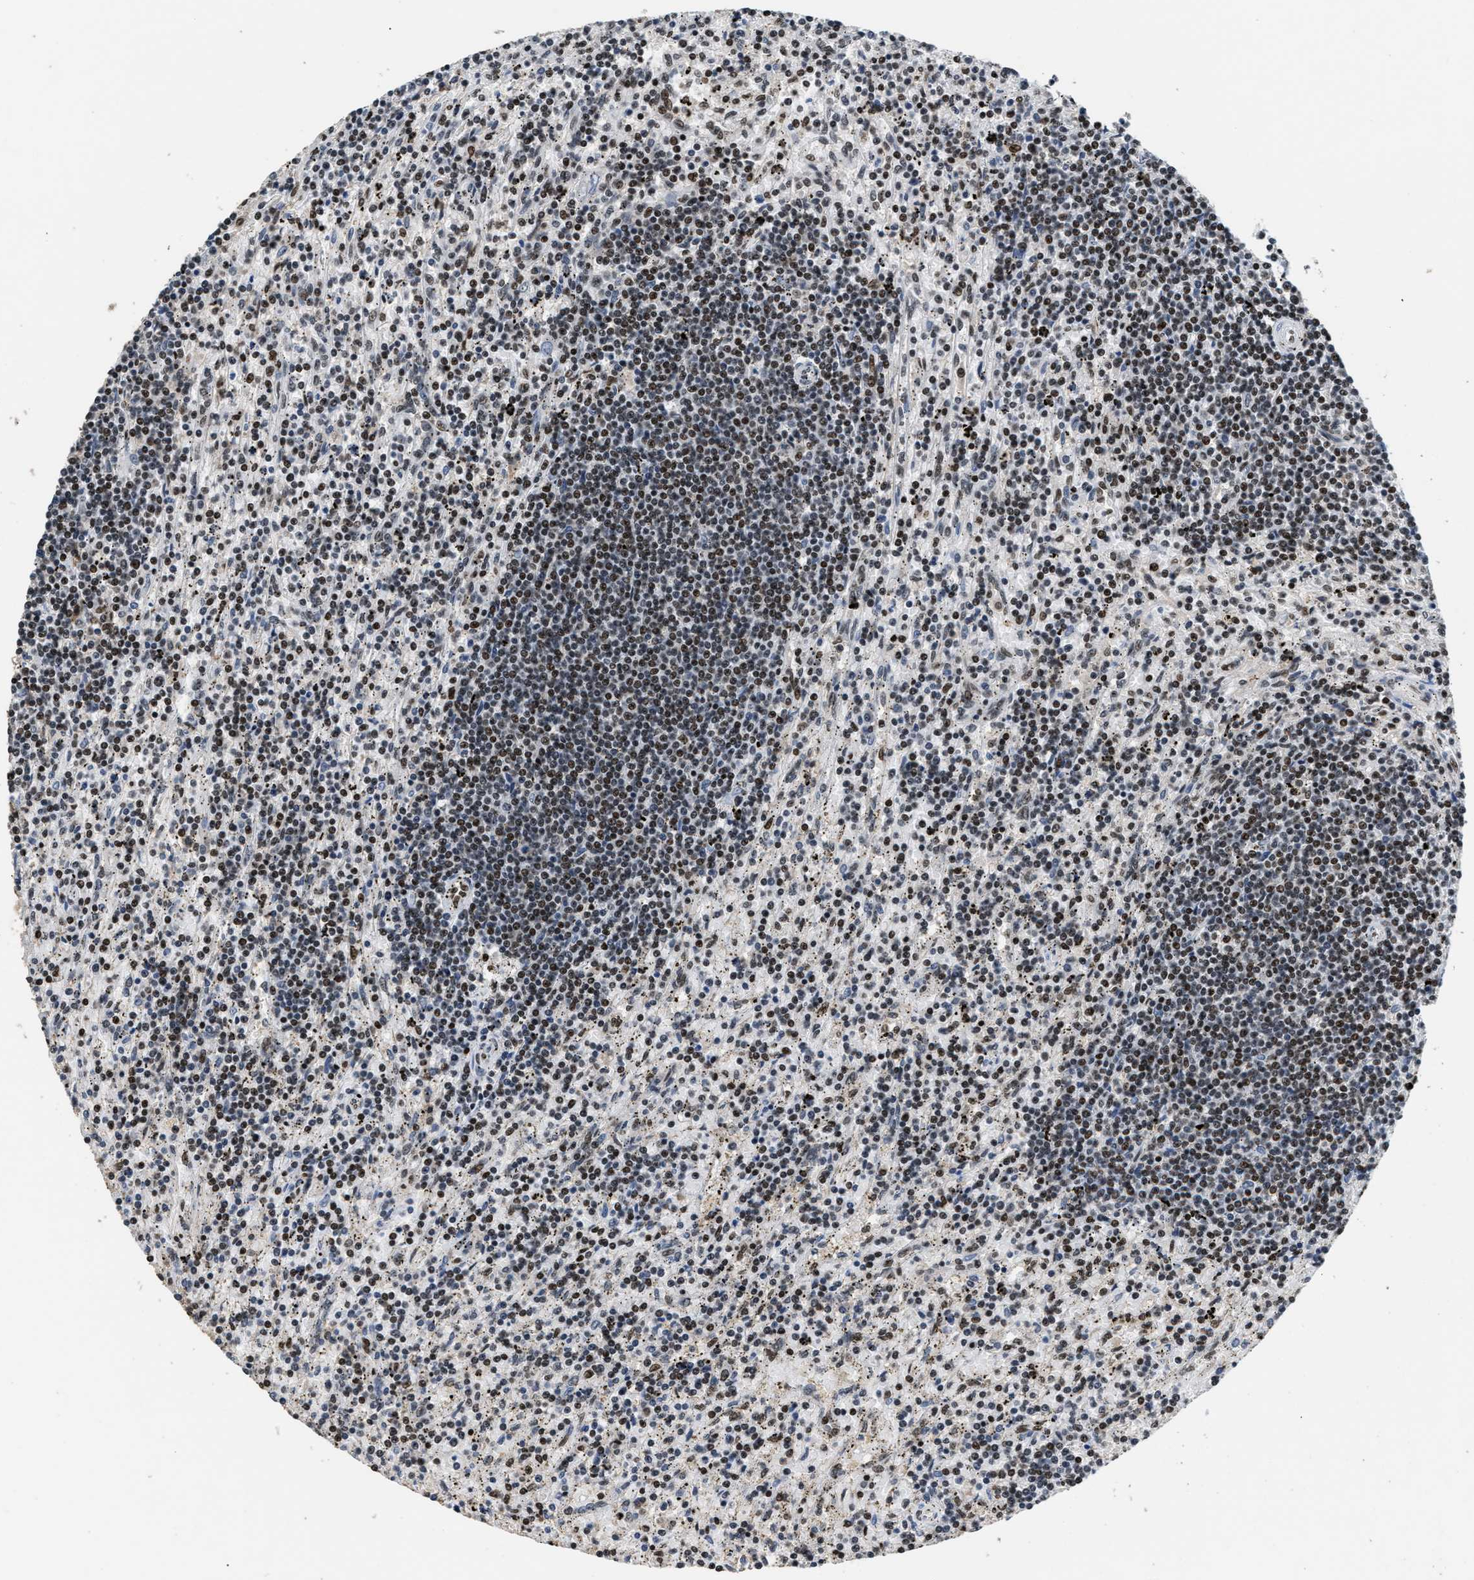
{"staining": {"intensity": "moderate", "quantity": "25%-75%", "location": "nuclear"}, "tissue": "lymphoma", "cell_type": "Tumor cells", "image_type": "cancer", "snomed": [{"axis": "morphology", "description": "Malignant lymphoma, non-Hodgkin's type, Low grade"}, {"axis": "topography", "description": "Spleen"}], "caption": "Lymphoma was stained to show a protein in brown. There is medium levels of moderate nuclear expression in about 25%-75% of tumor cells. (Brightfield microscopy of DAB IHC at high magnification).", "gene": "RAD21", "patient": {"sex": "male", "age": 76}}